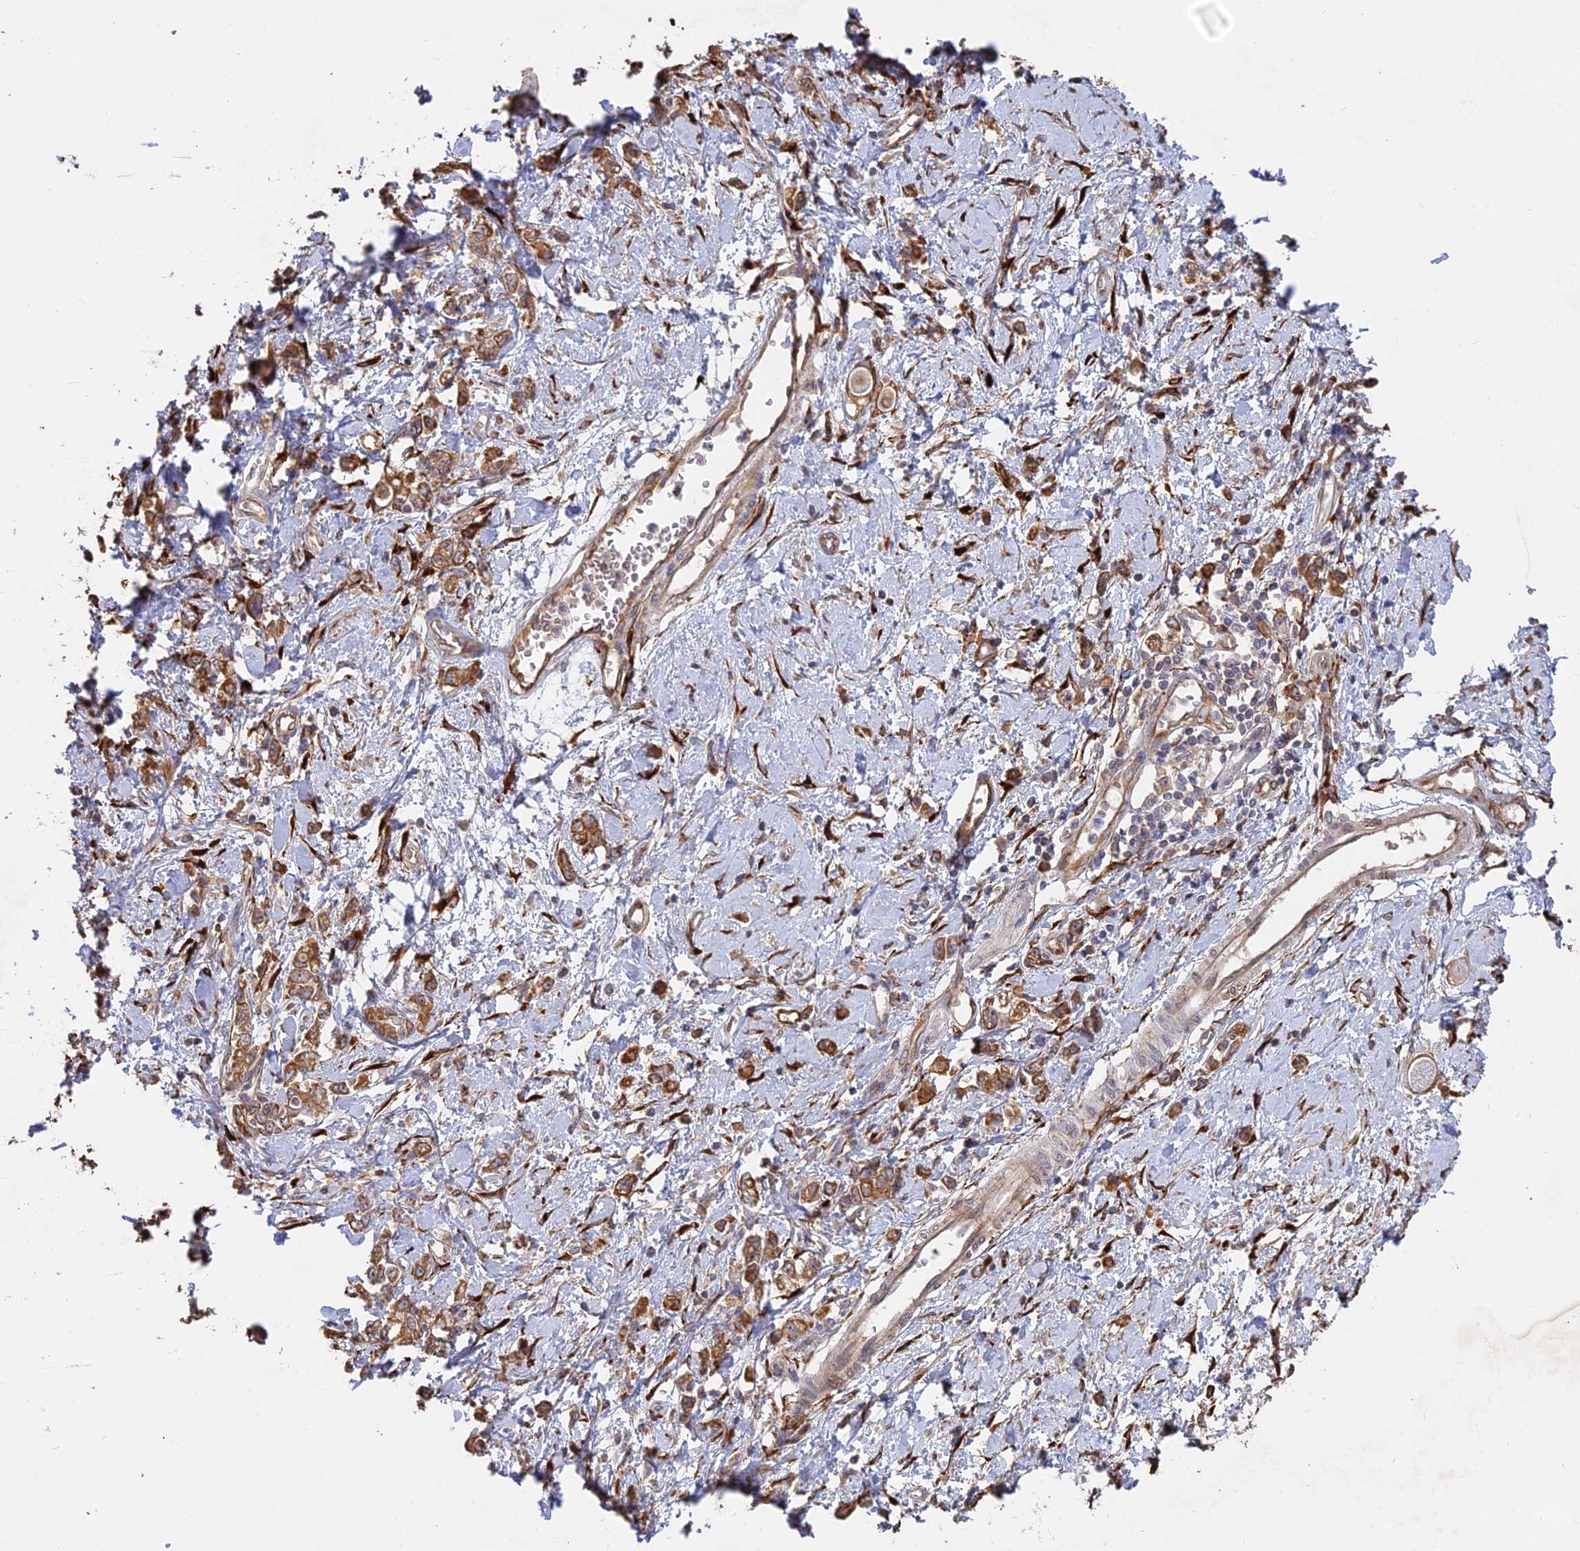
{"staining": {"intensity": "moderate", "quantity": ">75%", "location": "cytoplasmic/membranous"}, "tissue": "stomach cancer", "cell_type": "Tumor cells", "image_type": "cancer", "snomed": [{"axis": "morphology", "description": "Adenocarcinoma, NOS"}, {"axis": "topography", "description": "Stomach"}], "caption": "The photomicrograph demonstrates a brown stain indicating the presence of a protein in the cytoplasmic/membranous of tumor cells in stomach cancer. The staining is performed using DAB brown chromogen to label protein expression. The nuclei are counter-stained blue using hematoxylin.", "gene": "PPIC", "patient": {"sex": "female", "age": 76}}